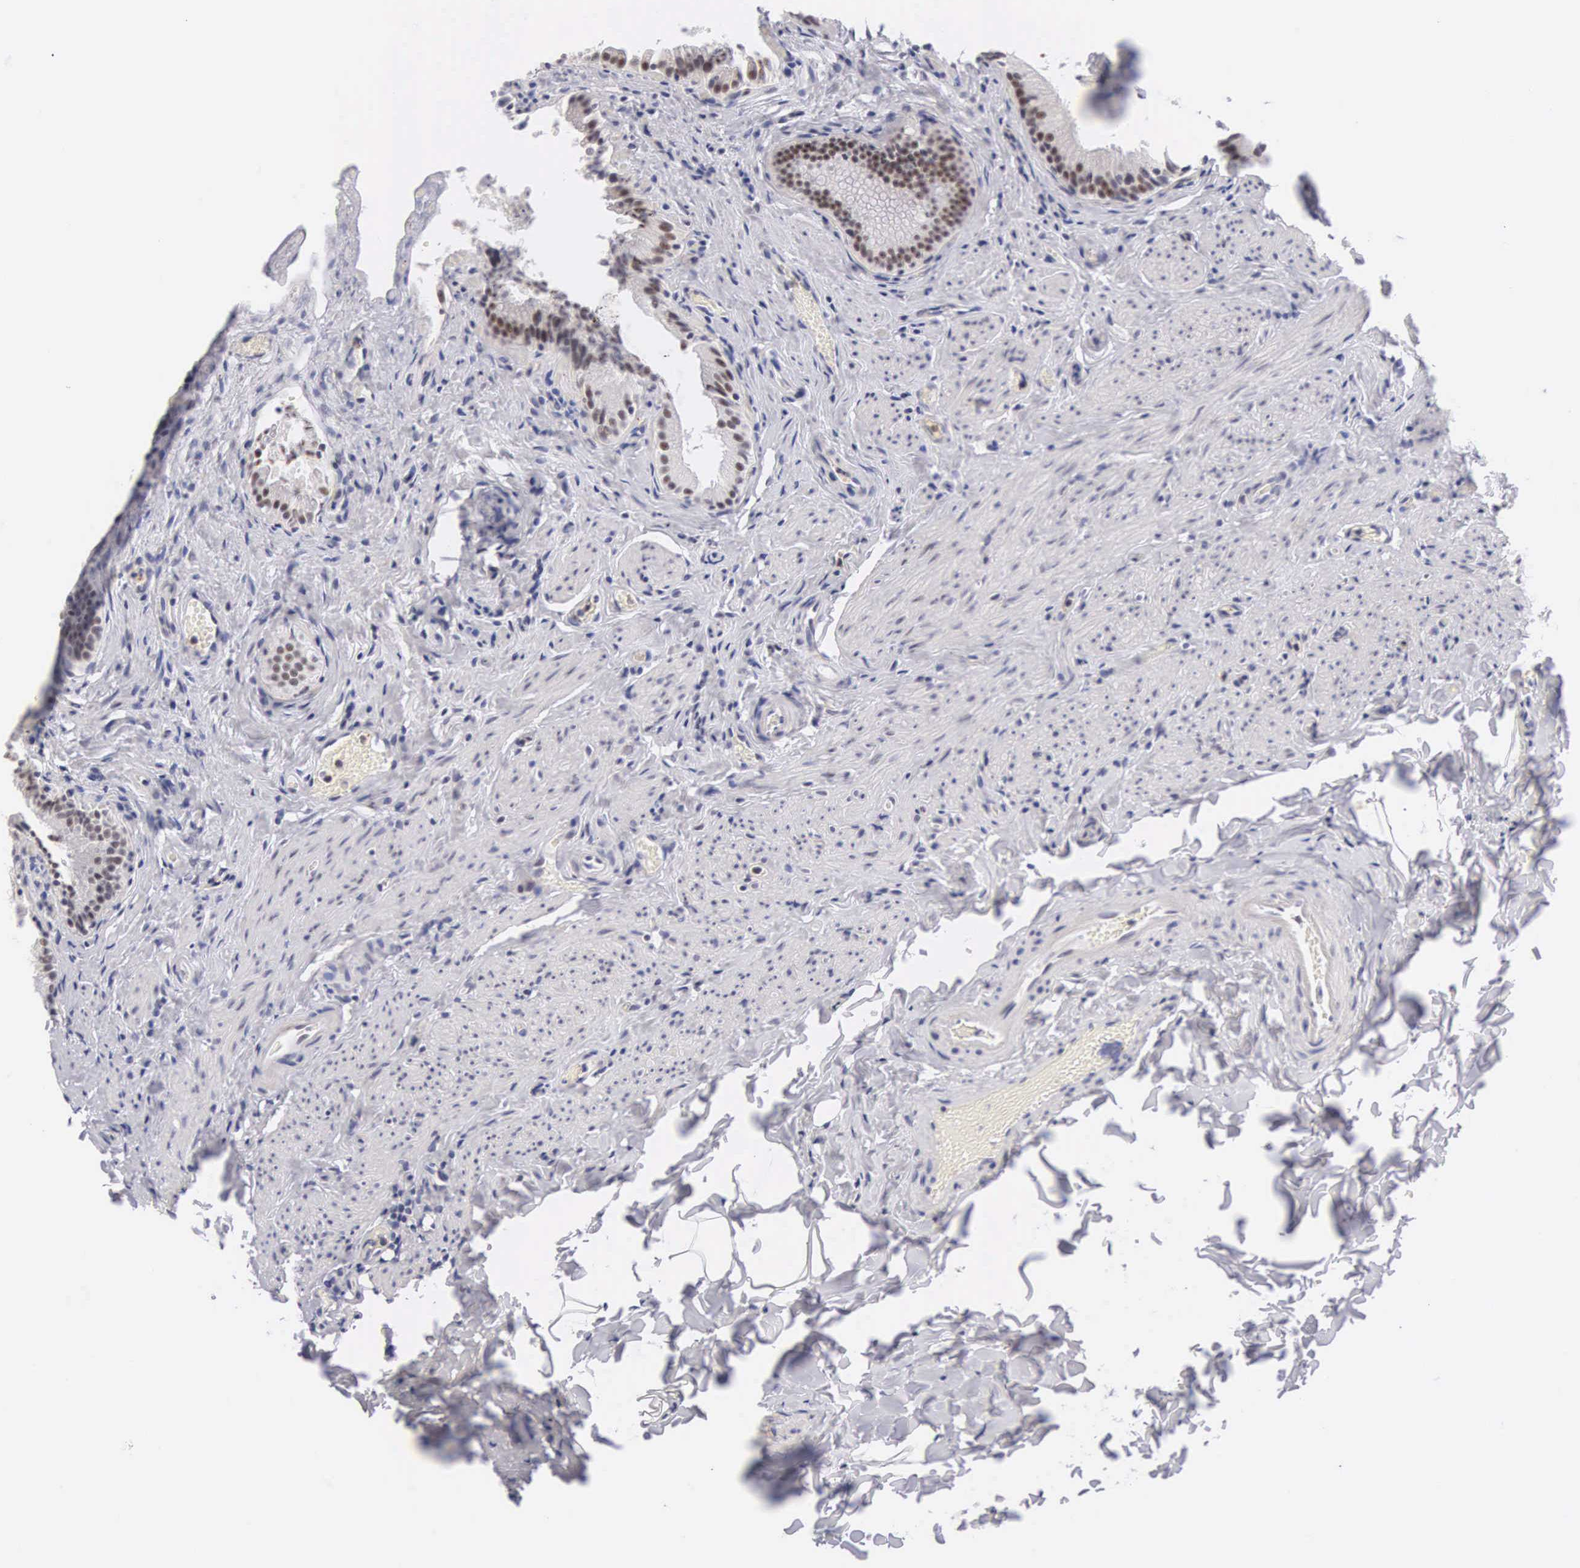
{"staining": {"intensity": "weak", "quantity": "<25%", "location": "nuclear"}, "tissue": "gallbladder", "cell_type": "Glandular cells", "image_type": "normal", "snomed": [{"axis": "morphology", "description": "Normal tissue, NOS"}, {"axis": "topography", "description": "Gallbladder"}], "caption": "The micrograph reveals no staining of glandular cells in normal gallbladder. (DAB (3,3'-diaminobenzidine) immunohistochemistry, high magnification).", "gene": "FAM47A", "patient": {"sex": "female", "age": 44}}